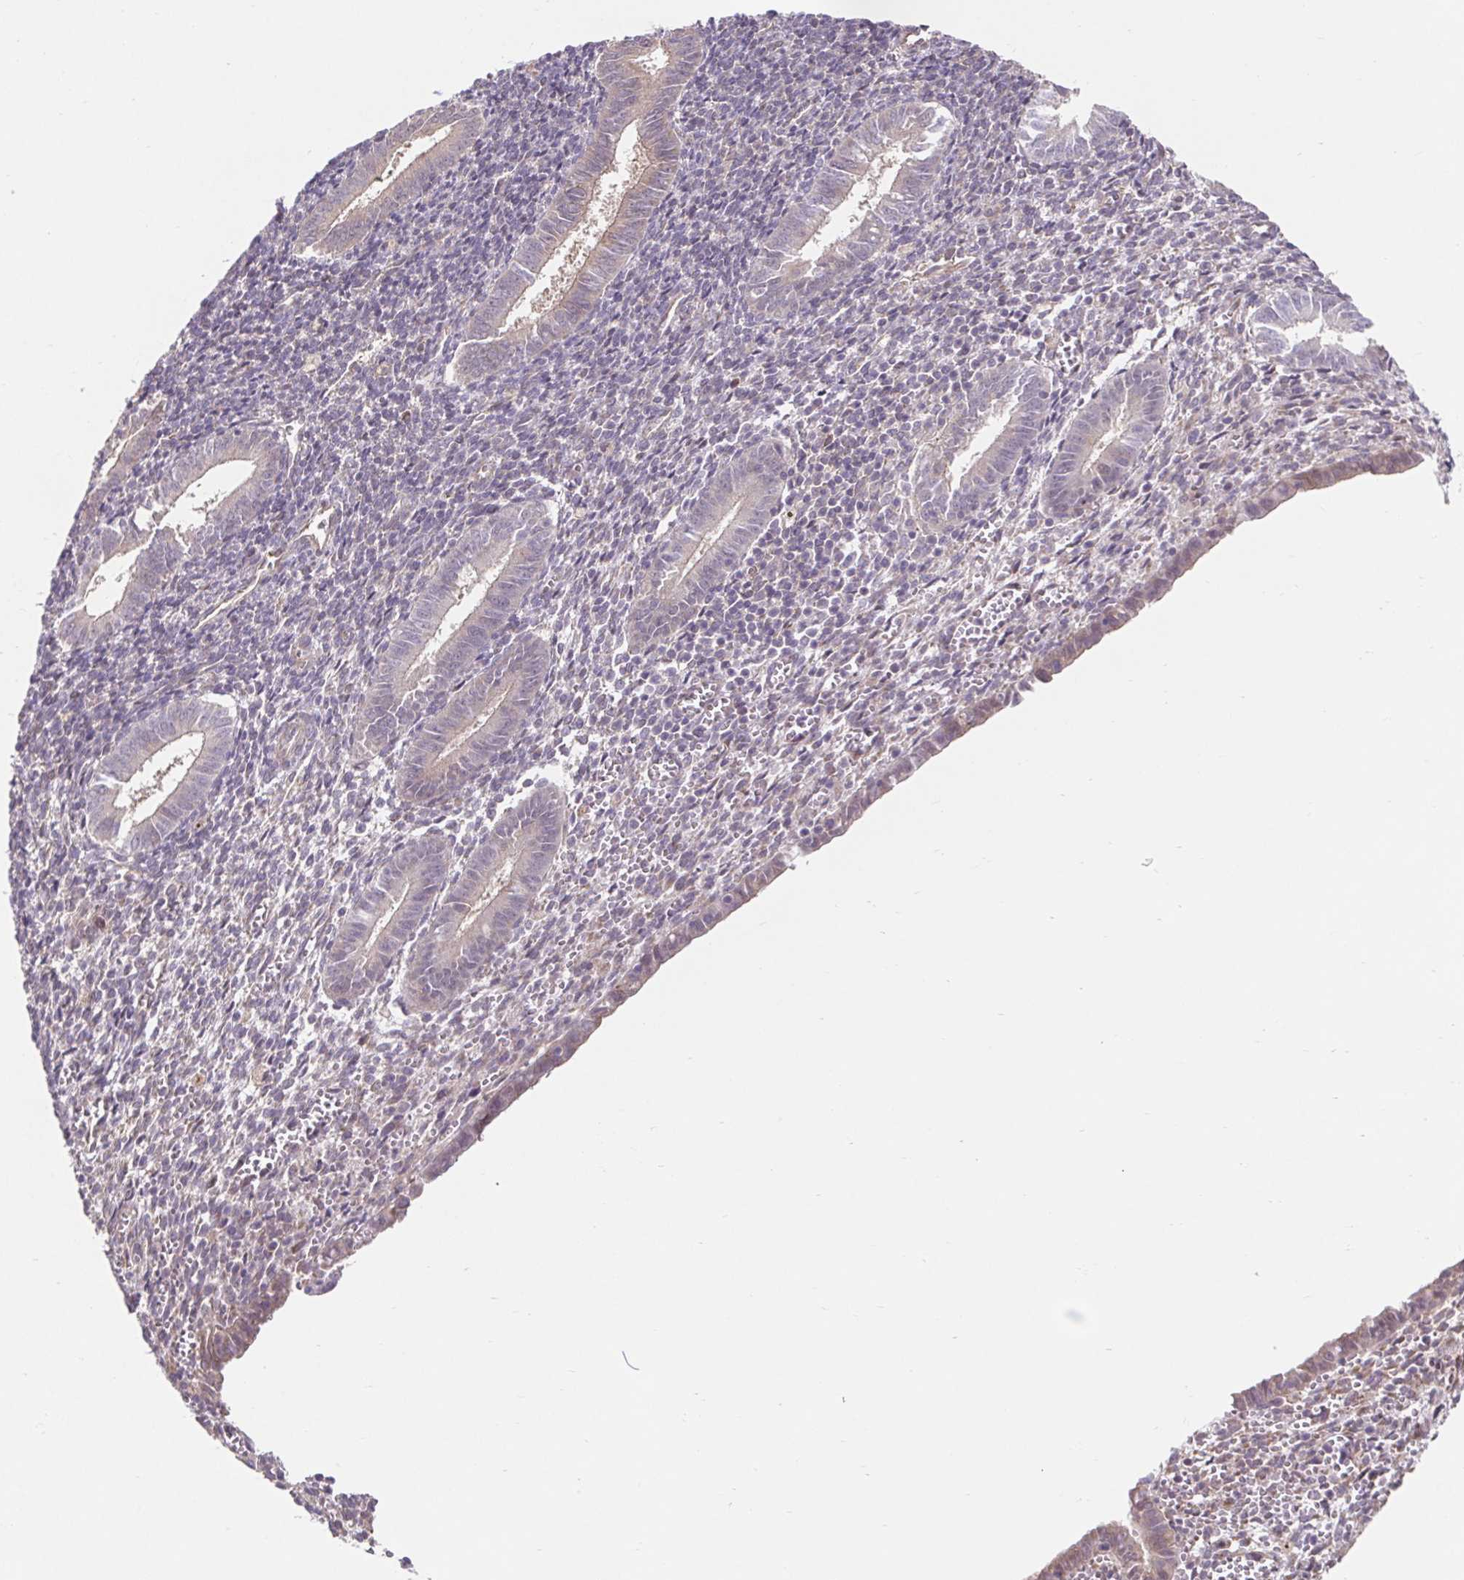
{"staining": {"intensity": "negative", "quantity": "none", "location": "none"}, "tissue": "endometrium", "cell_type": "Cells in endometrial stroma", "image_type": "normal", "snomed": [{"axis": "morphology", "description": "Normal tissue, NOS"}, {"axis": "topography", "description": "Endometrium"}], "caption": "An immunohistochemistry micrograph of normal endometrium is shown. There is no staining in cells in endometrial stroma of endometrium.", "gene": "LYPD5", "patient": {"sex": "female", "age": 25}}